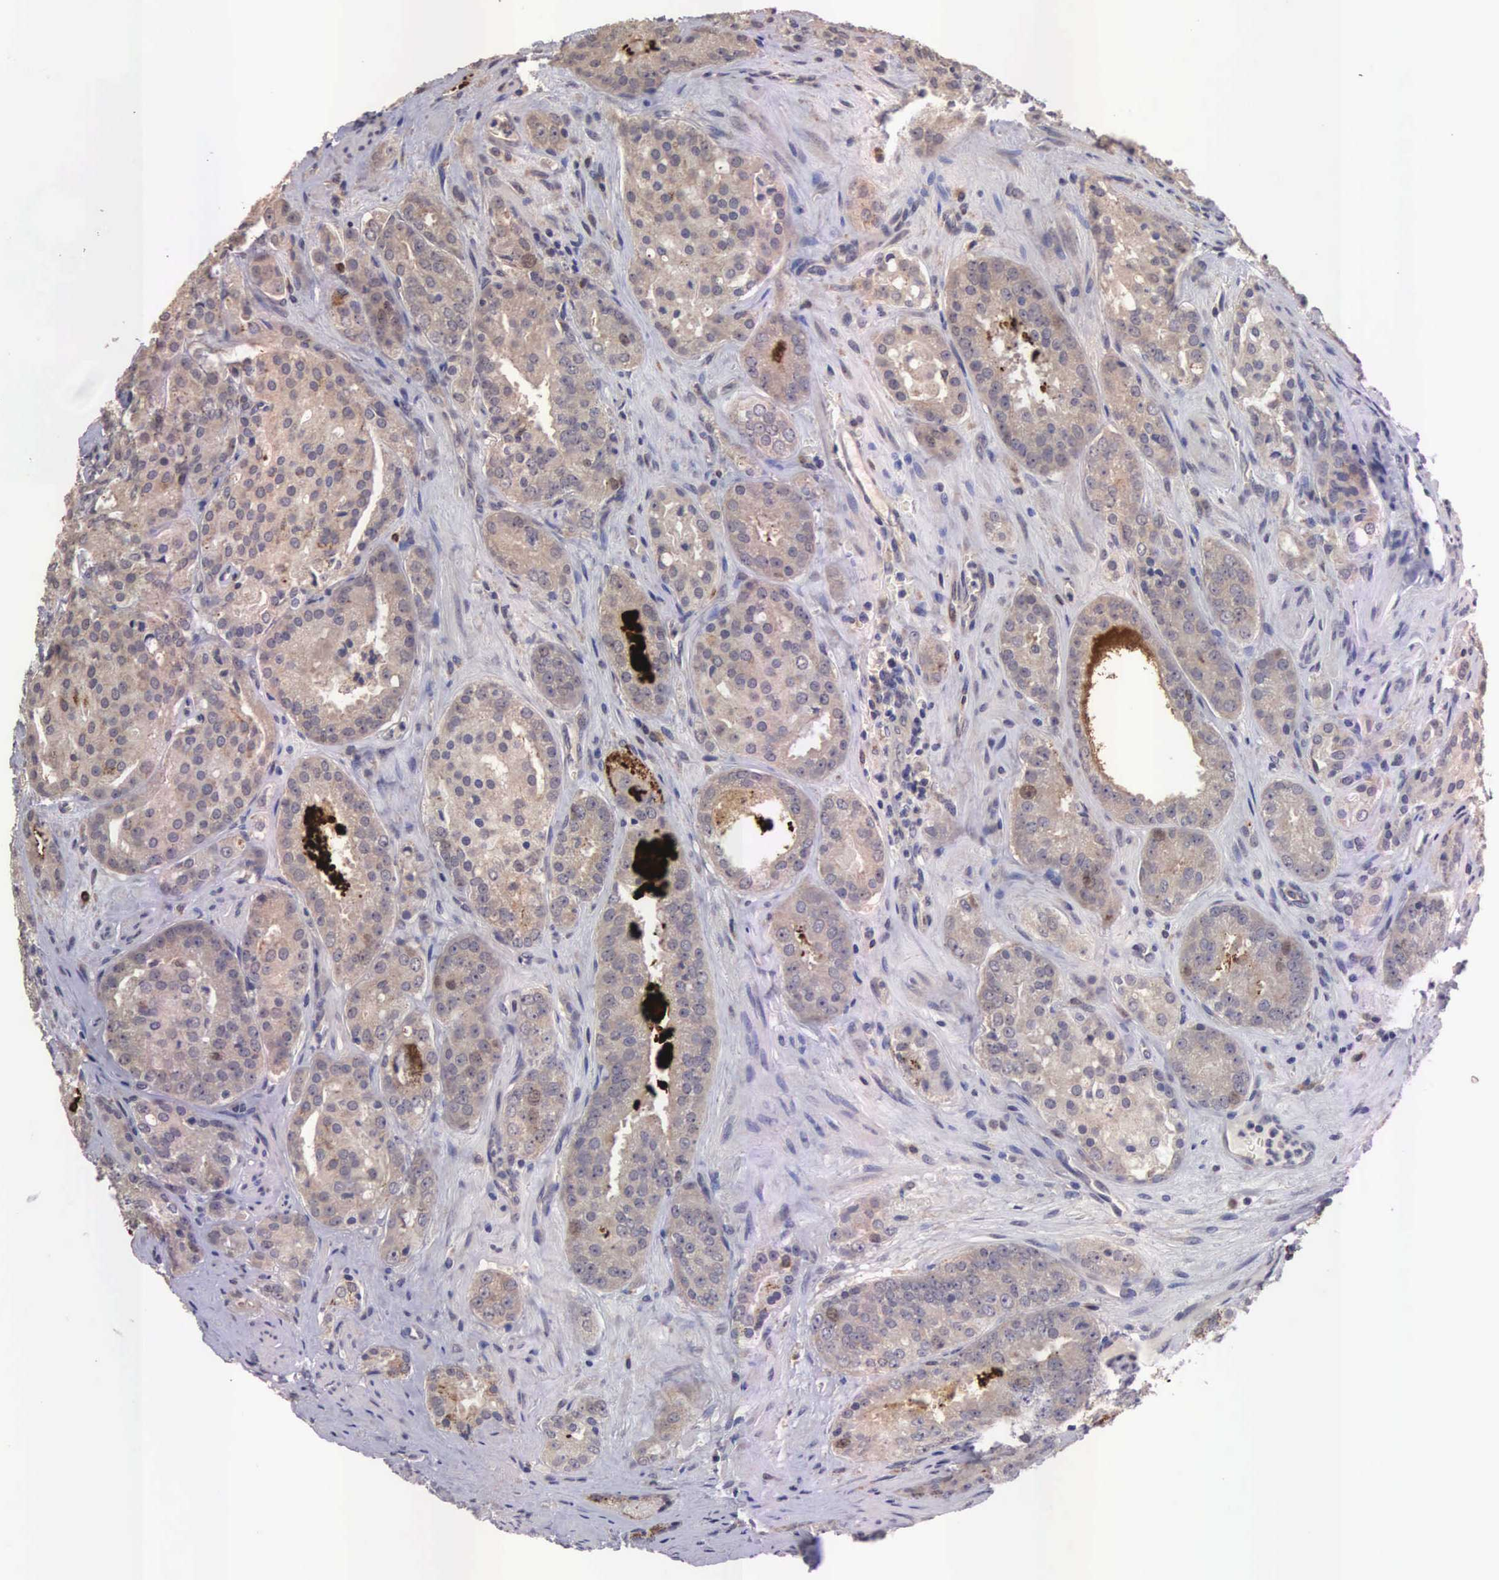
{"staining": {"intensity": "weak", "quantity": ">75%", "location": "cytoplasmic/membranous"}, "tissue": "prostate cancer", "cell_type": "Tumor cells", "image_type": "cancer", "snomed": [{"axis": "morphology", "description": "Adenocarcinoma, Medium grade"}, {"axis": "topography", "description": "Prostate"}], "caption": "This is a photomicrograph of IHC staining of prostate cancer, which shows weak staining in the cytoplasmic/membranous of tumor cells.", "gene": "CDC45", "patient": {"sex": "male", "age": 60}}